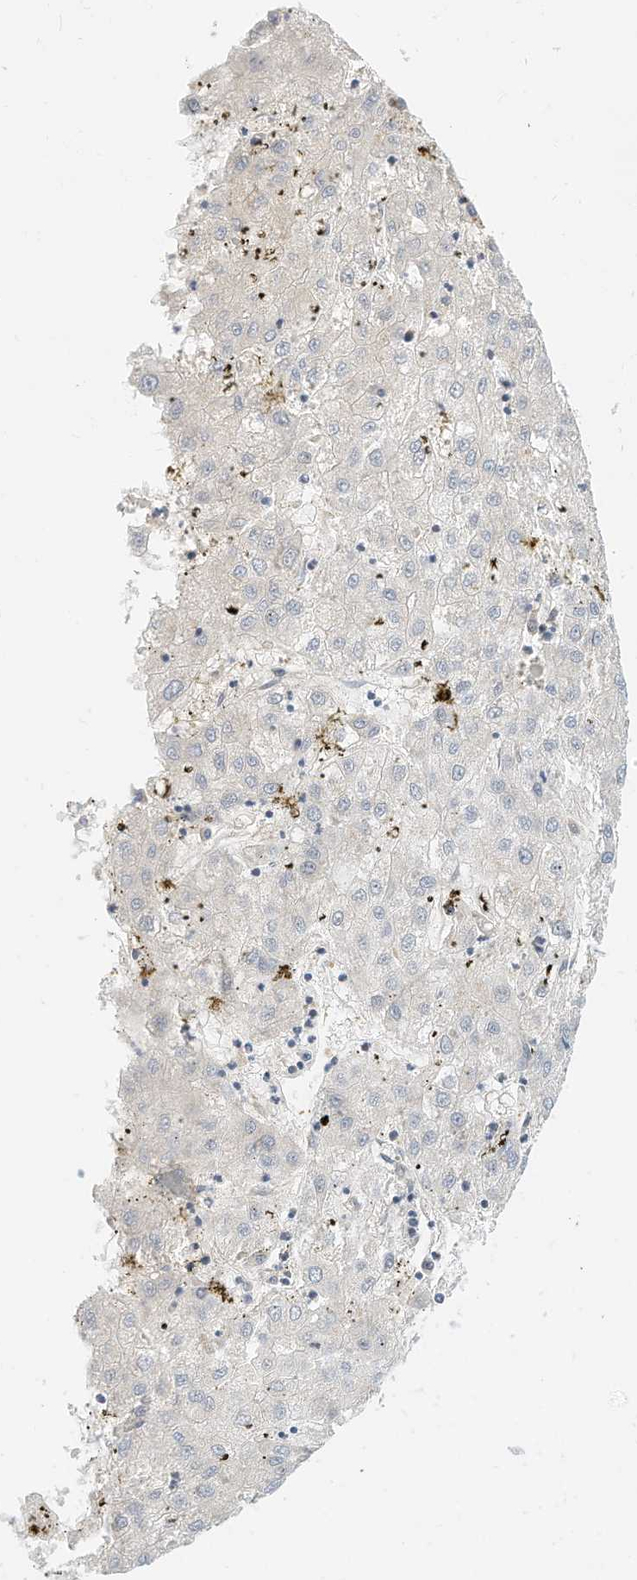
{"staining": {"intensity": "negative", "quantity": "none", "location": "none"}, "tissue": "liver cancer", "cell_type": "Tumor cells", "image_type": "cancer", "snomed": [{"axis": "morphology", "description": "Carcinoma, Hepatocellular, NOS"}, {"axis": "topography", "description": "Liver"}], "caption": "Tumor cells show no significant protein positivity in hepatocellular carcinoma (liver). The staining is performed using DAB brown chromogen with nuclei counter-stained in using hematoxylin.", "gene": "OFD1", "patient": {"sex": "male", "age": 72}}